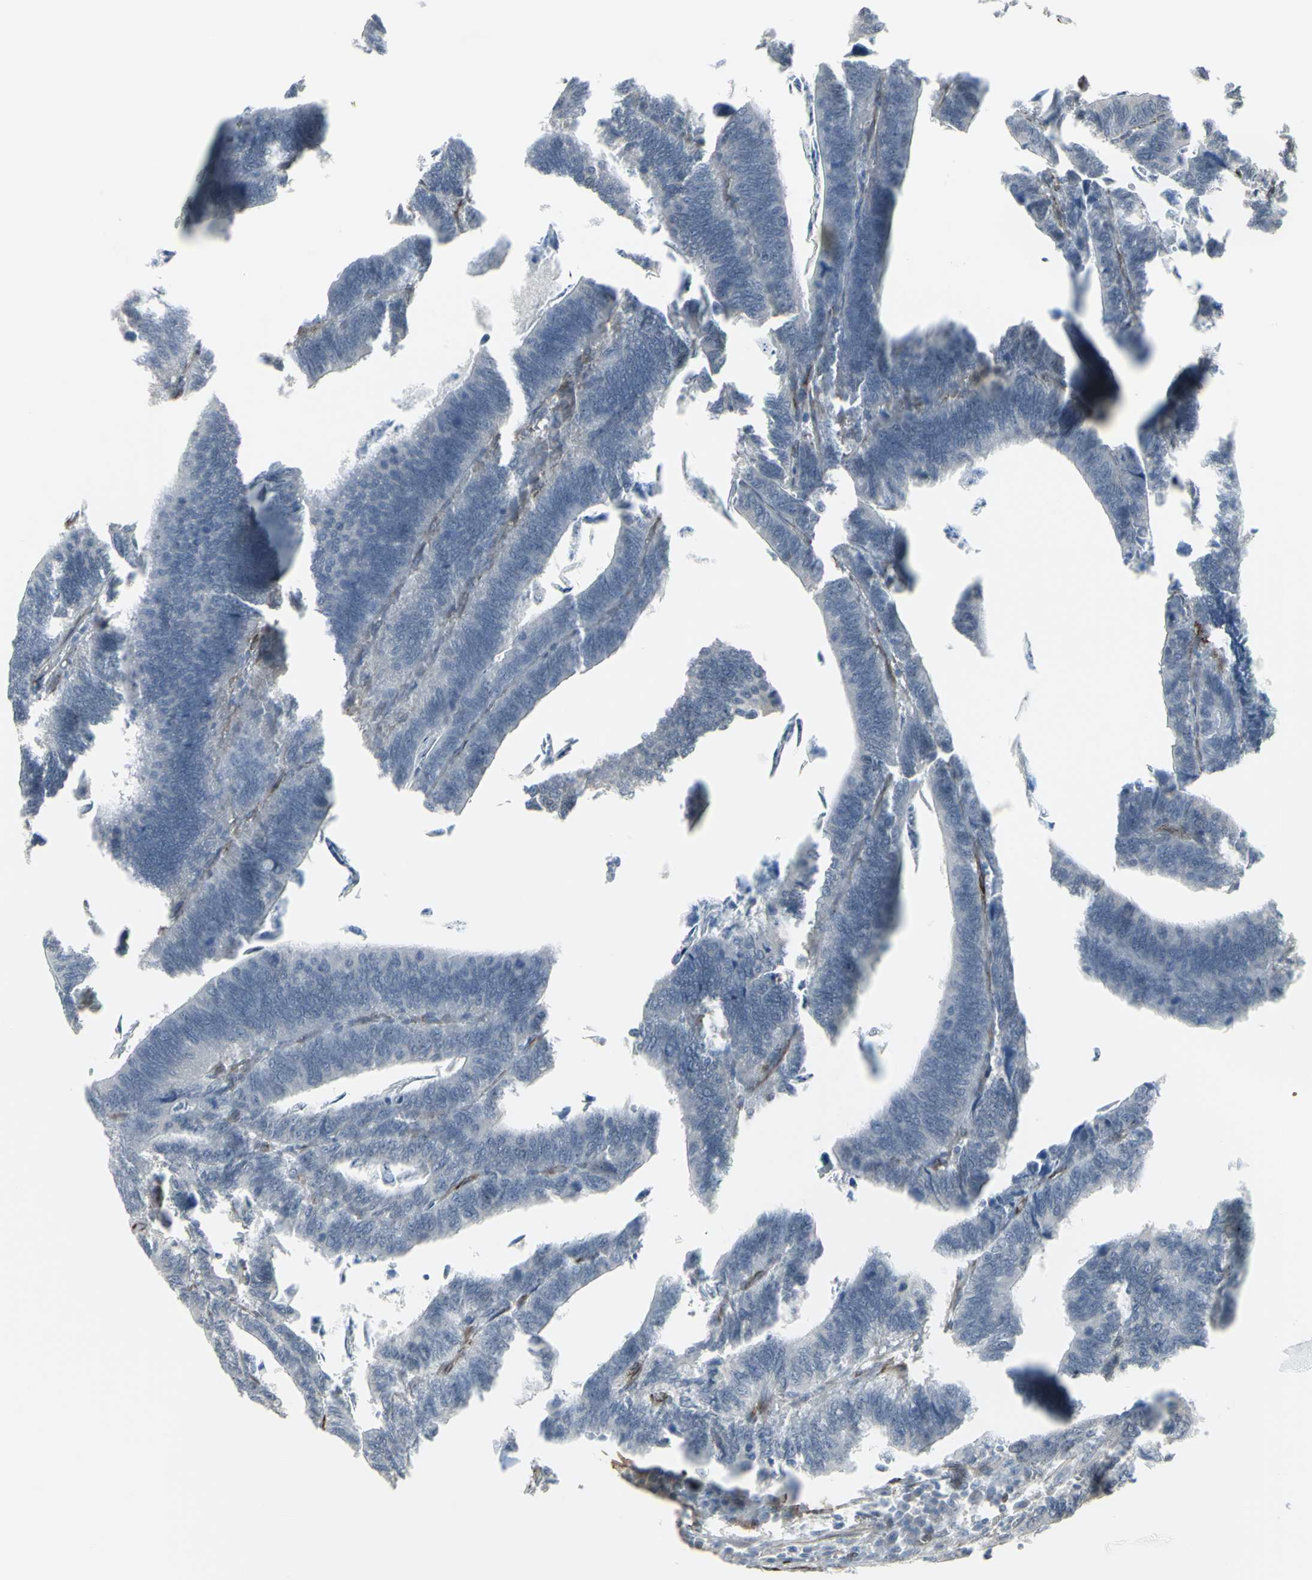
{"staining": {"intensity": "weak", "quantity": "25%-75%", "location": "cytoplasmic/membranous"}, "tissue": "colorectal cancer", "cell_type": "Tumor cells", "image_type": "cancer", "snomed": [{"axis": "morphology", "description": "Adenocarcinoma, NOS"}, {"axis": "topography", "description": "Colon"}], "caption": "Tumor cells display weak cytoplasmic/membranous positivity in approximately 25%-75% of cells in colorectal adenocarcinoma.", "gene": "DTX3L", "patient": {"sex": "male", "age": 72}}